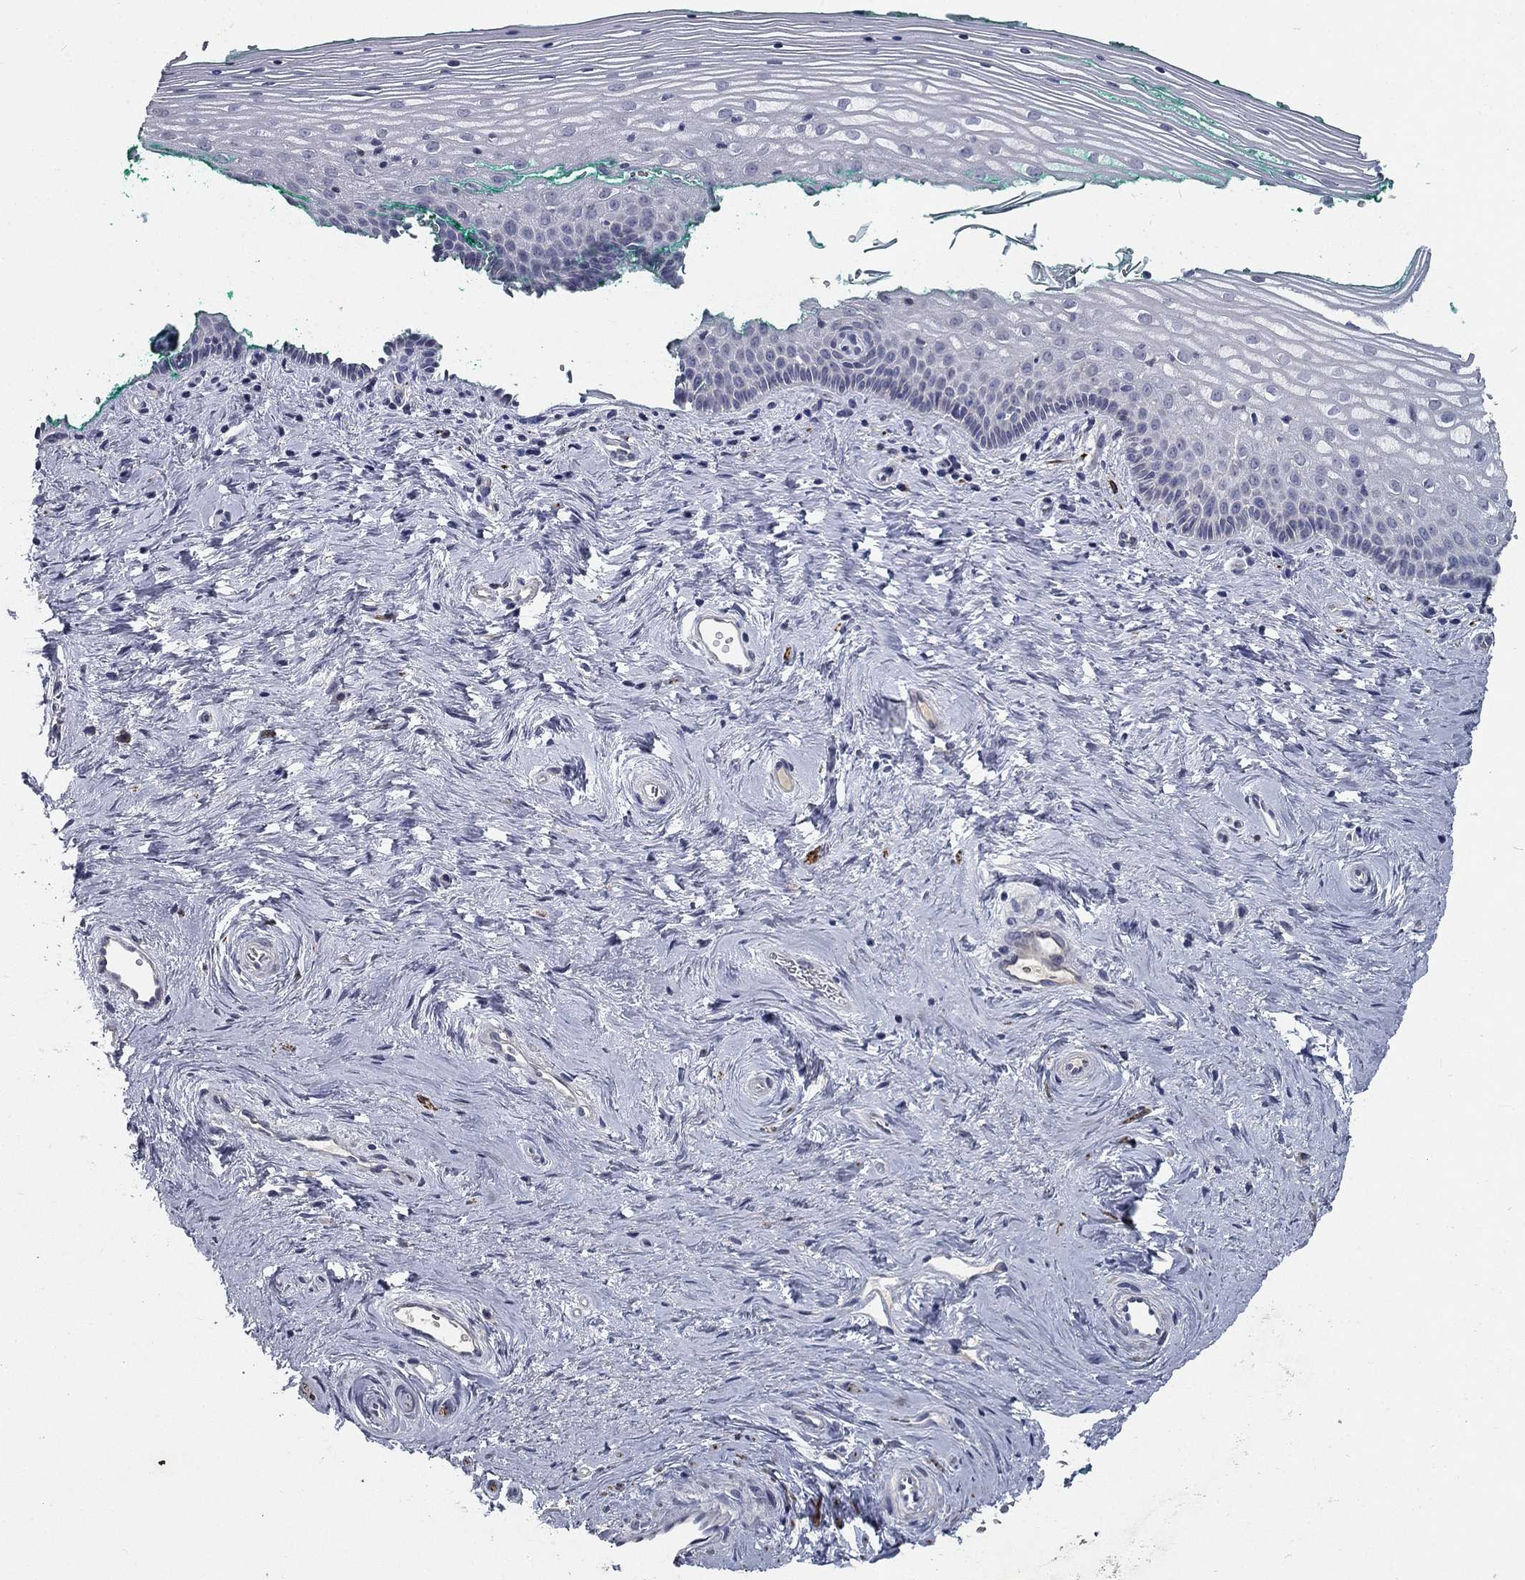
{"staining": {"intensity": "negative", "quantity": "none", "location": "none"}, "tissue": "vagina", "cell_type": "Squamous epithelial cells", "image_type": "normal", "snomed": [{"axis": "morphology", "description": "Normal tissue, NOS"}, {"axis": "topography", "description": "Vagina"}], "caption": "The micrograph displays no significant positivity in squamous epithelial cells of vagina.", "gene": "CD274", "patient": {"sex": "female", "age": 45}}